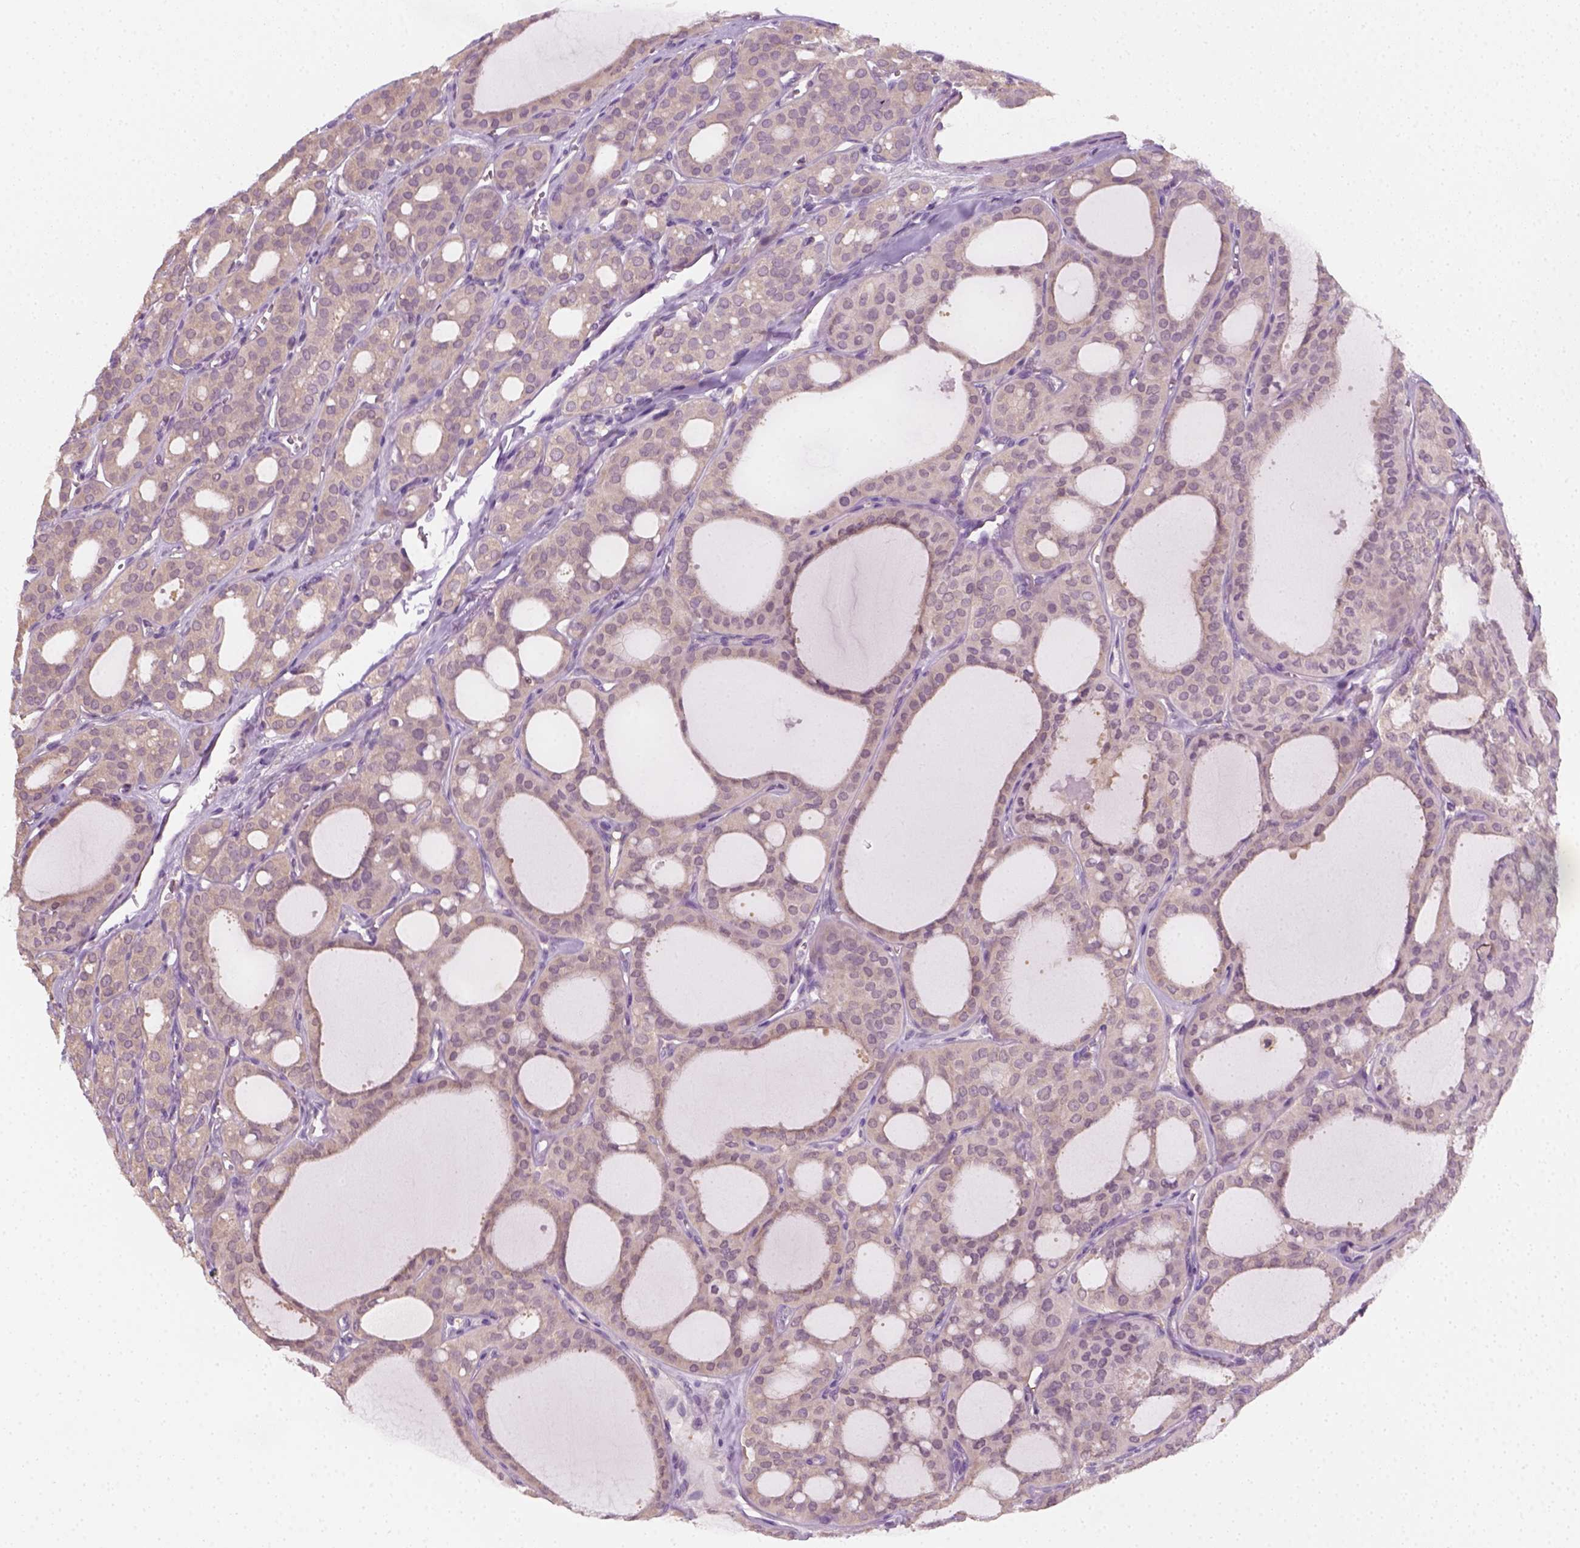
{"staining": {"intensity": "negative", "quantity": "none", "location": "none"}, "tissue": "thyroid cancer", "cell_type": "Tumor cells", "image_type": "cancer", "snomed": [{"axis": "morphology", "description": "Follicular adenoma carcinoma, NOS"}, {"axis": "topography", "description": "Thyroid gland"}], "caption": "IHC photomicrograph of human follicular adenoma carcinoma (thyroid) stained for a protein (brown), which shows no expression in tumor cells.", "gene": "EPHB1", "patient": {"sex": "male", "age": 75}}